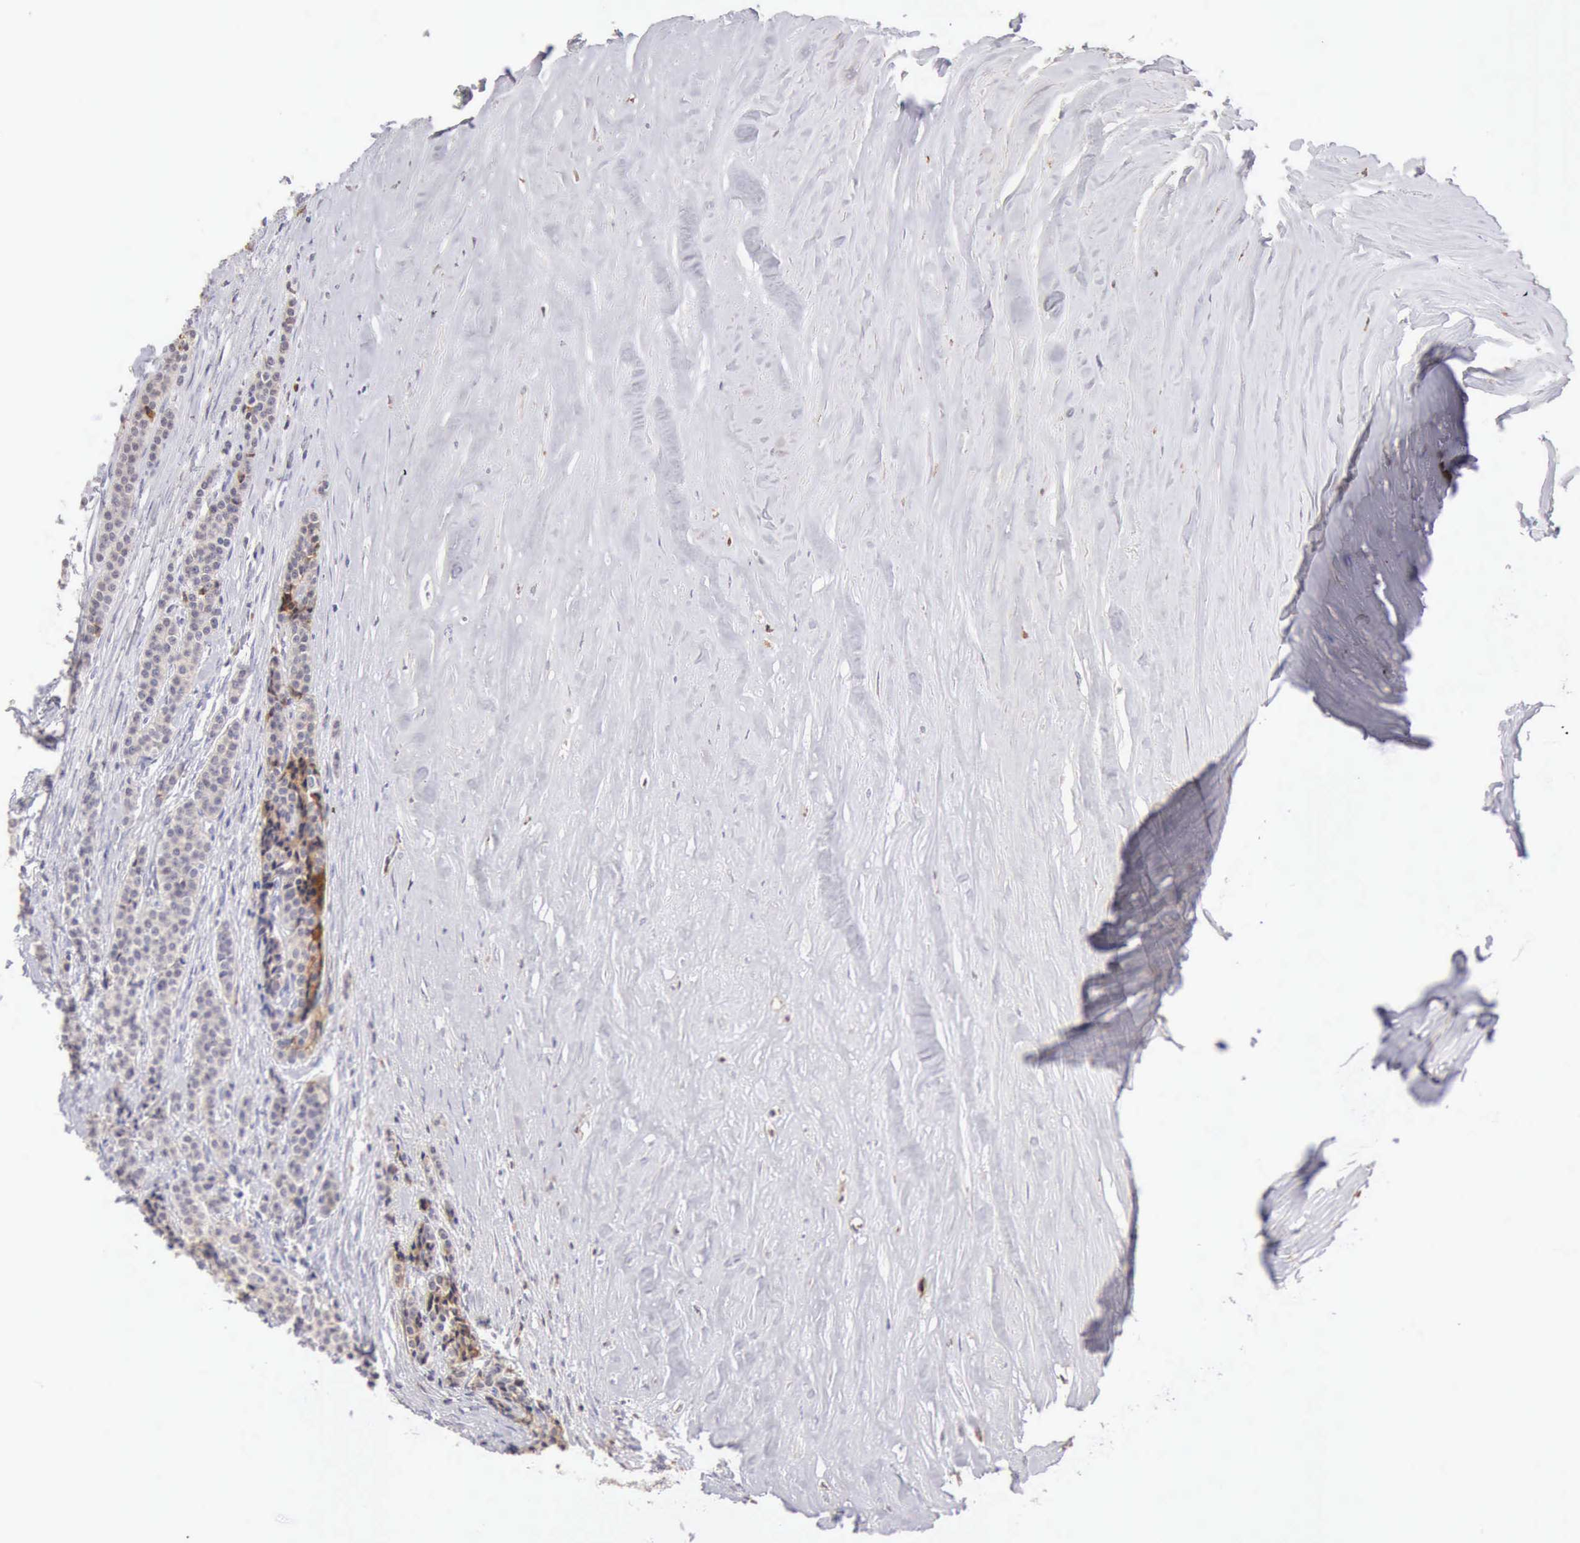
{"staining": {"intensity": "weak", "quantity": "<25%", "location": "cytoplasmic/membranous"}, "tissue": "carcinoid", "cell_type": "Tumor cells", "image_type": "cancer", "snomed": [{"axis": "morphology", "description": "Carcinoid, malignant, NOS"}, {"axis": "topography", "description": "Small intestine"}], "caption": "This is a image of immunohistochemistry staining of carcinoid (malignant), which shows no staining in tumor cells. The staining is performed using DAB brown chromogen with nuclei counter-stained in using hematoxylin.", "gene": "RNASE1", "patient": {"sex": "male", "age": 63}}